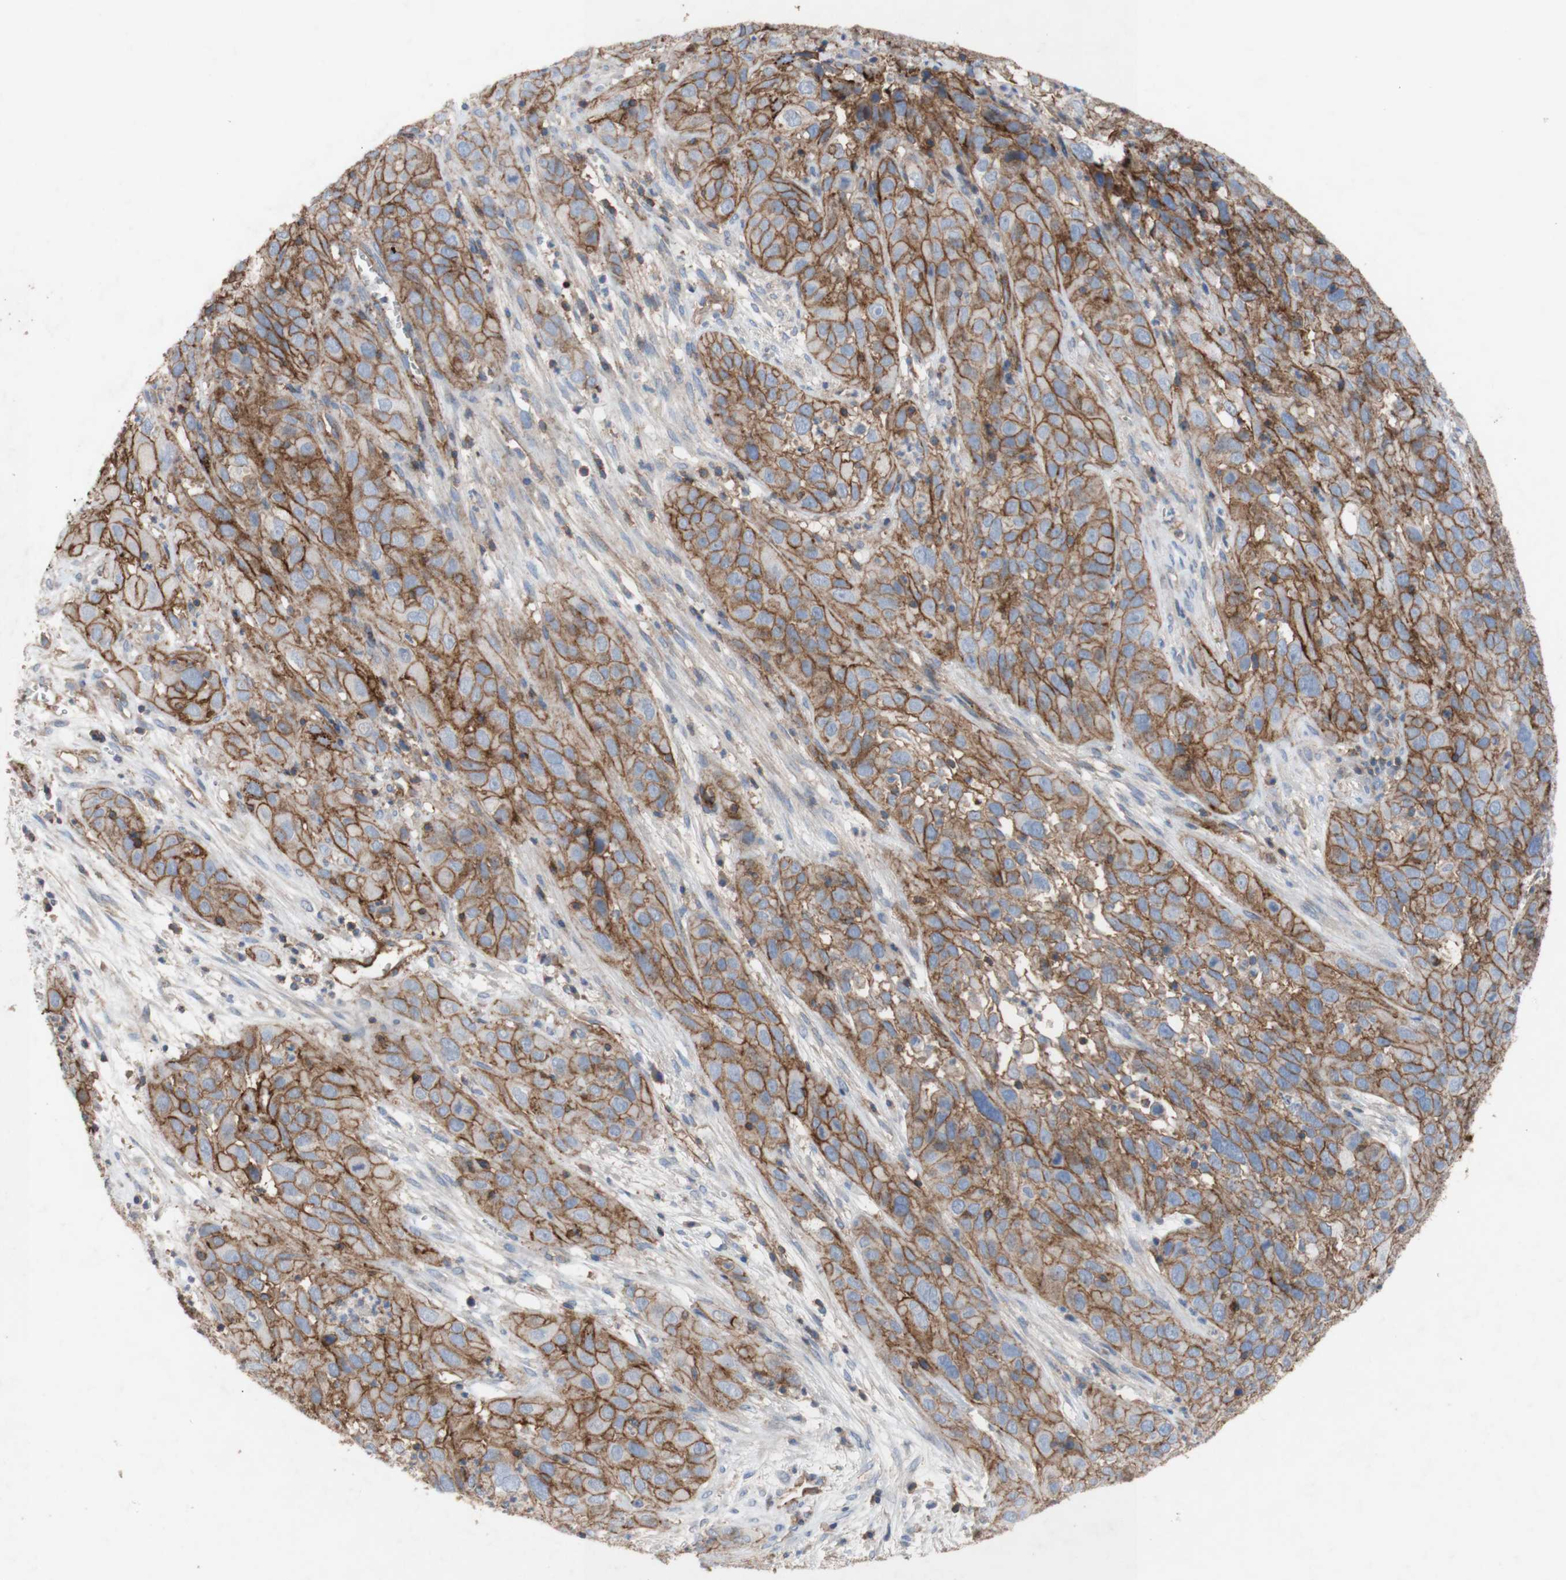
{"staining": {"intensity": "moderate", "quantity": ">75%", "location": "cytoplasmic/membranous"}, "tissue": "cervical cancer", "cell_type": "Tumor cells", "image_type": "cancer", "snomed": [{"axis": "morphology", "description": "Squamous cell carcinoma, NOS"}, {"axis": "topography", "description": "Cervix"}], "caption": "High-power microscopy captured an IHC photomicrograph of cervical cancer (squamous cell carcinoma), revealing moderate cytoplasmic/membranous expression in approximately >75% of tumor cells. The staining was performed using DAB (3,3'-diaminobenzidine) to visualize the protein expression in brown, while the nuclei were stained in blue with hematoxylin (Magnification: 20x).", "gene": "ATP2A3", "patient": {"sex": "female", "age": 32}}